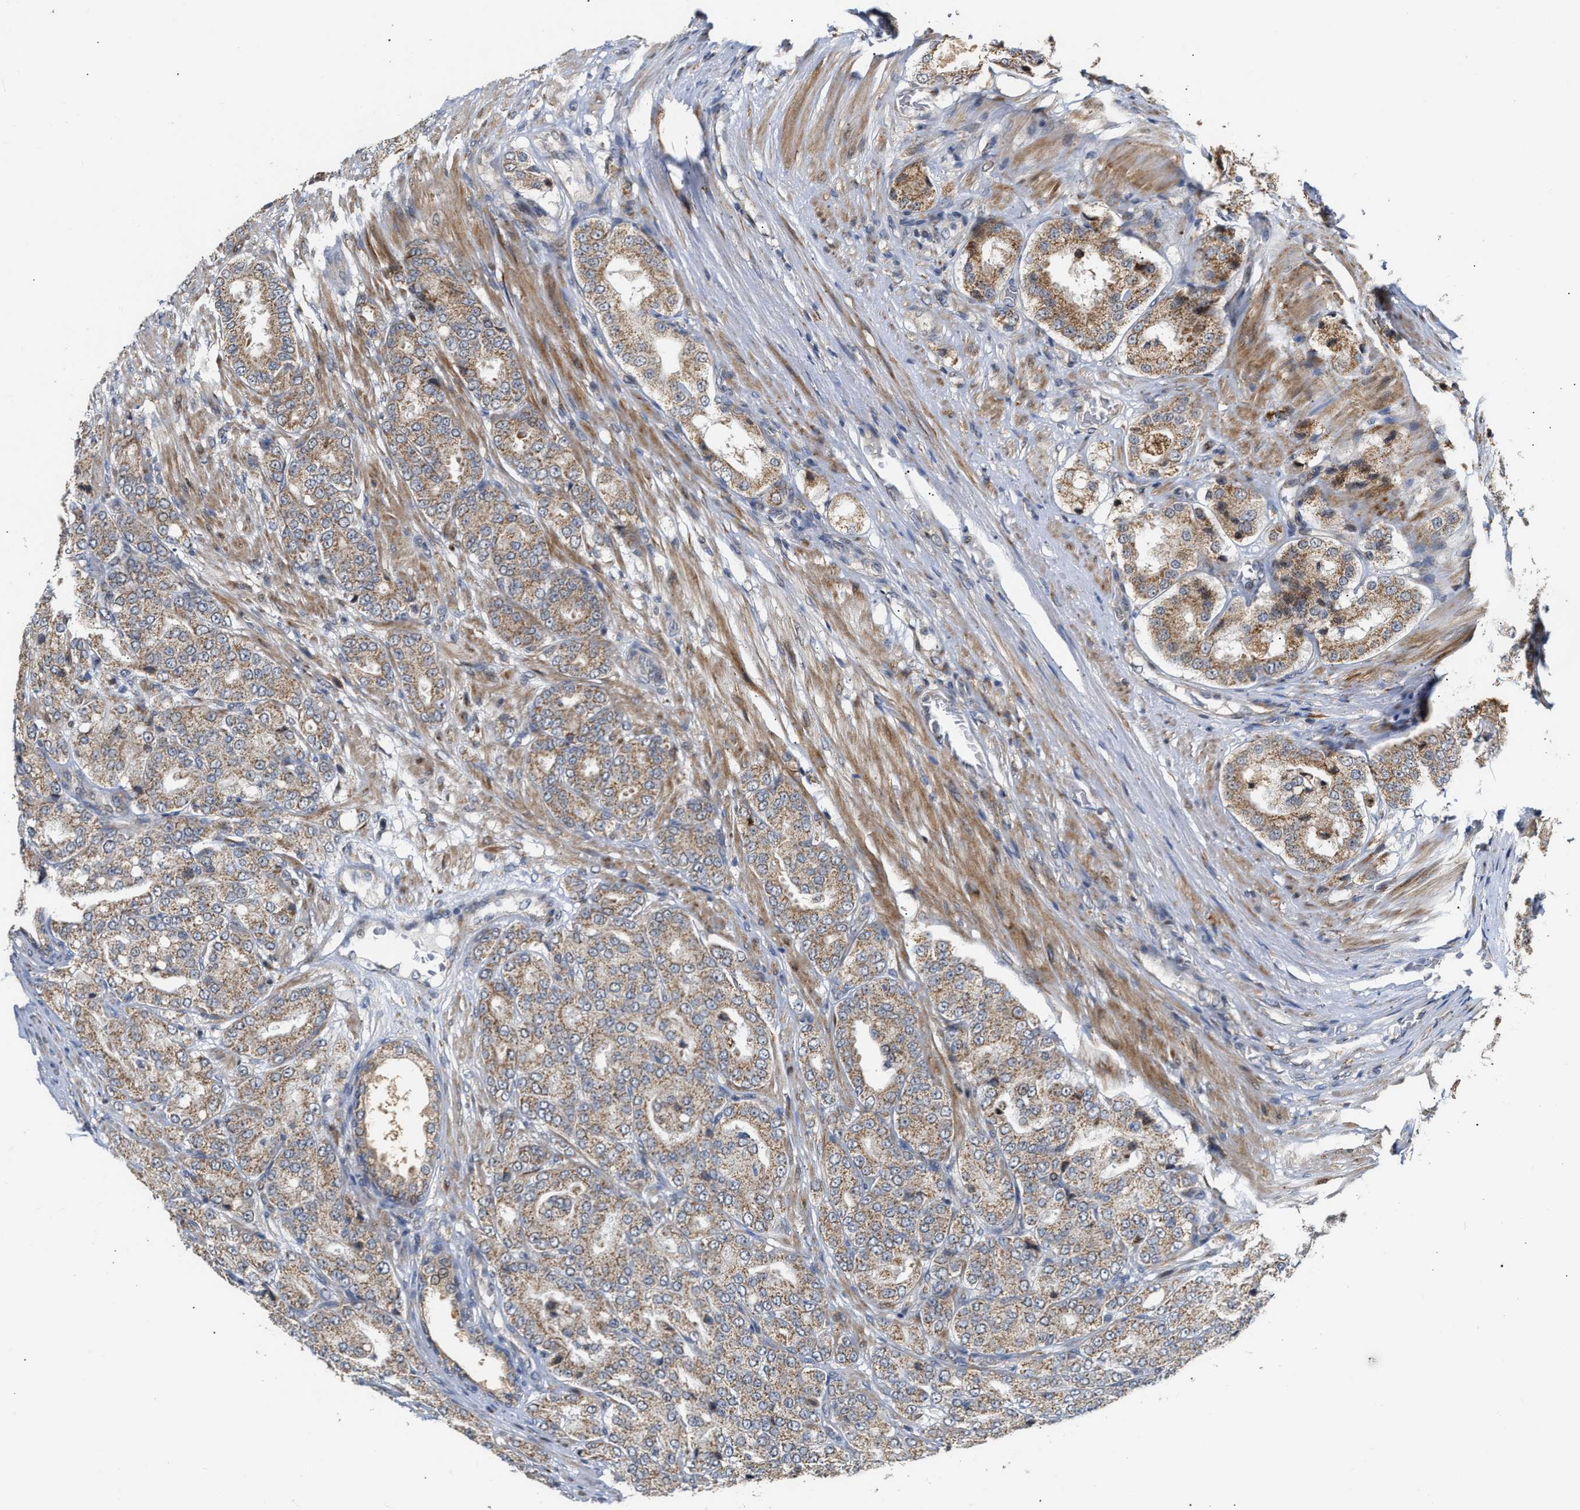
{"staining": {"intensity": "moderate", "quantity": ">75%", "location": "cytoplasmic/membranous"}, "tissue": "prostate cancer", "cell_type": "Tumor cells", "image_type": "cancer", "snomed": [{"axis": "morphology", "description": "Adenocarcinoma, High grade"}, {"axis": "topography", "description": "Prostate"}], "caption": "This histopathology image displays IHC staining of high-grade adenocarcinoma (prostate), with medium moderate cytoplasmic/membranous expression in approximately >75% of tumor cells.", "gene": "DEPTOR", "patient": {"sex": "male", "age": 65}}